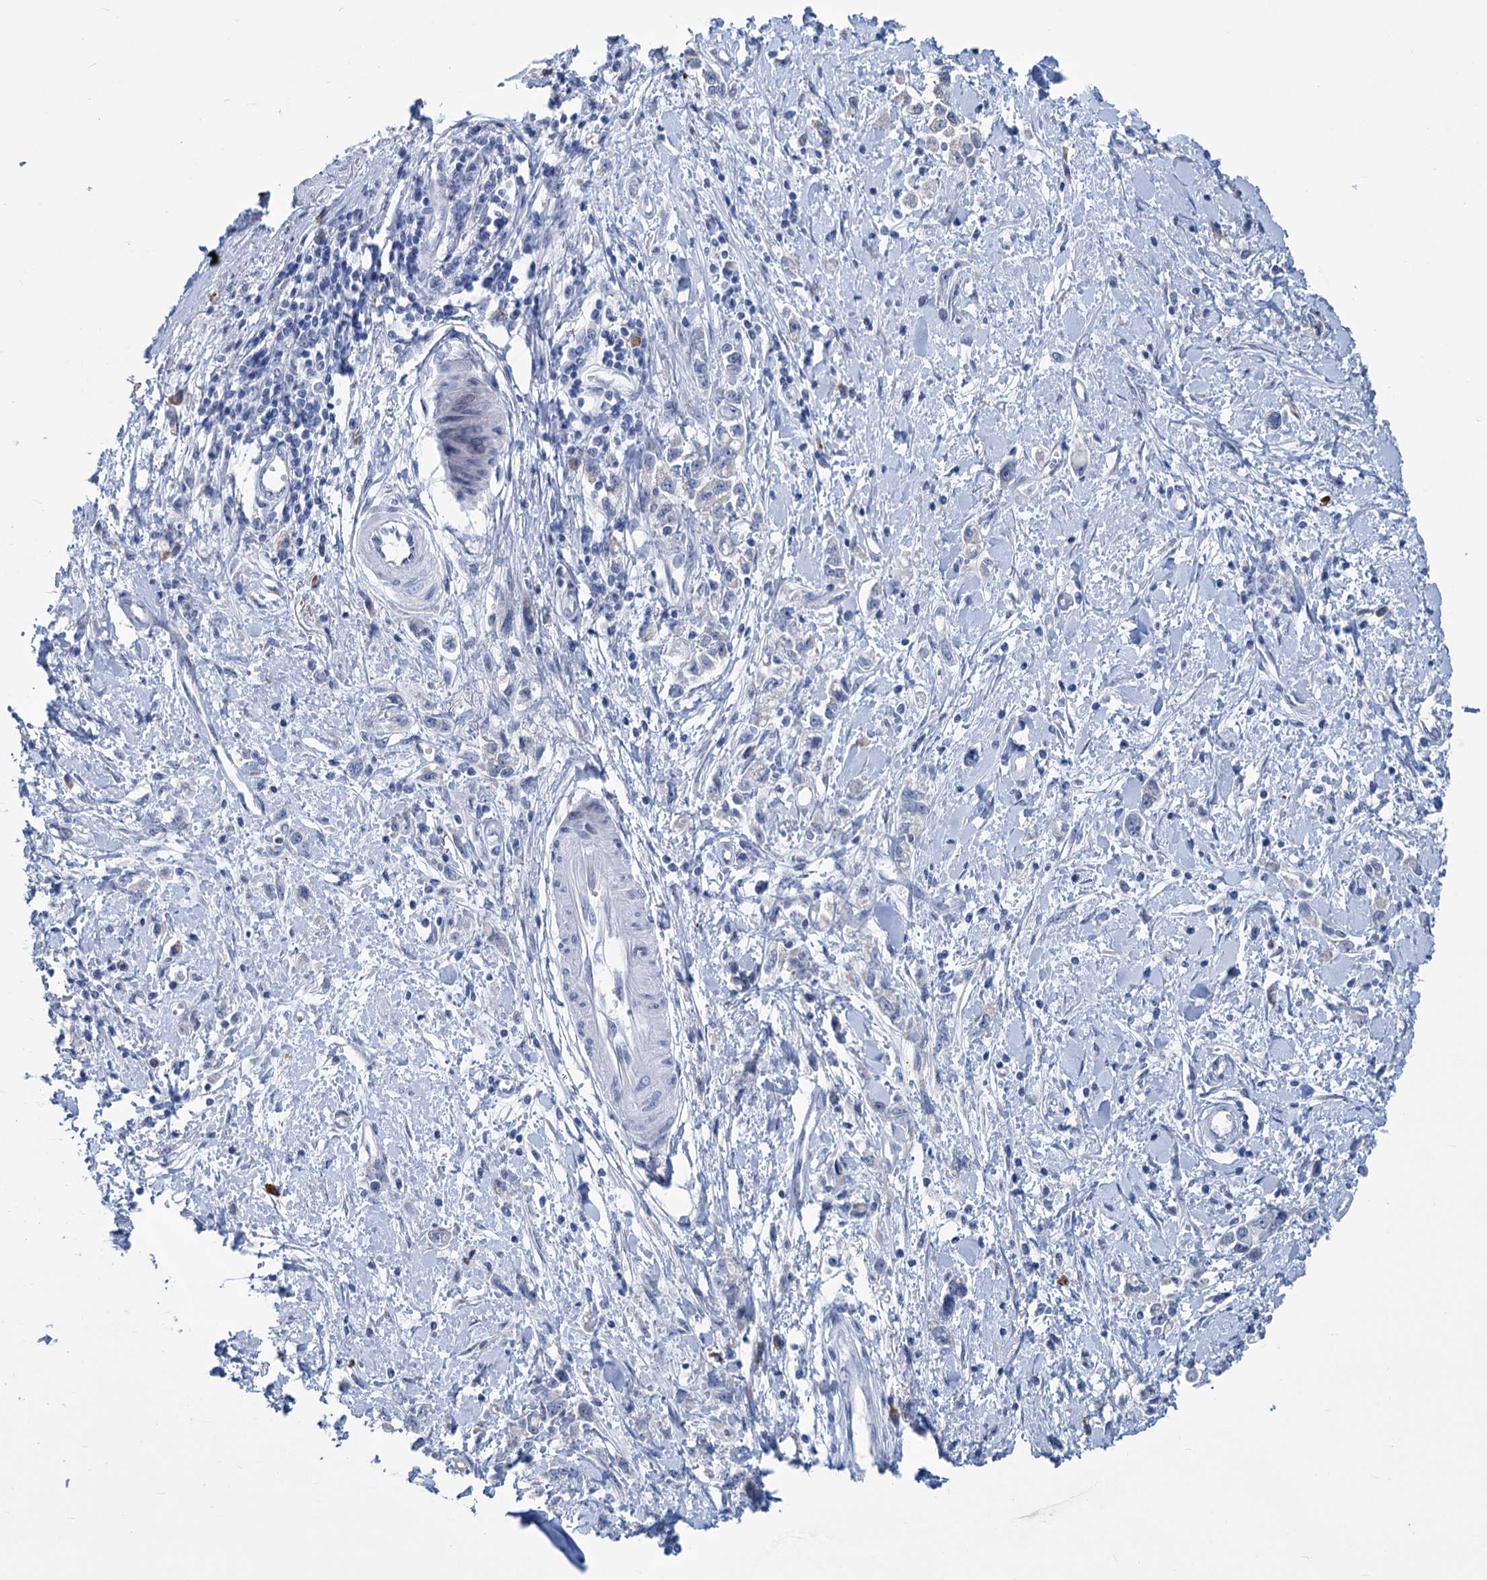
{"staining": {"intensity": "negative", "quantity": "none", "location": "none"}, "tissue": "stomach cancer", "cell_type": "Tumor cells", "image_type": "cancer", "snomed": [{"axis": "morphology", "description": "Adenocarcinoma, NOS"}, {"axis": "topography", "description": "Stomach"}], "caption": "This is an immunohistochemistry (IHC) photomicrograph of adenocarcinoma (stomach). There is no positivity in tumor cells.", "gene": "NEU3", "patient": {"sex": "female", "age": 76}}